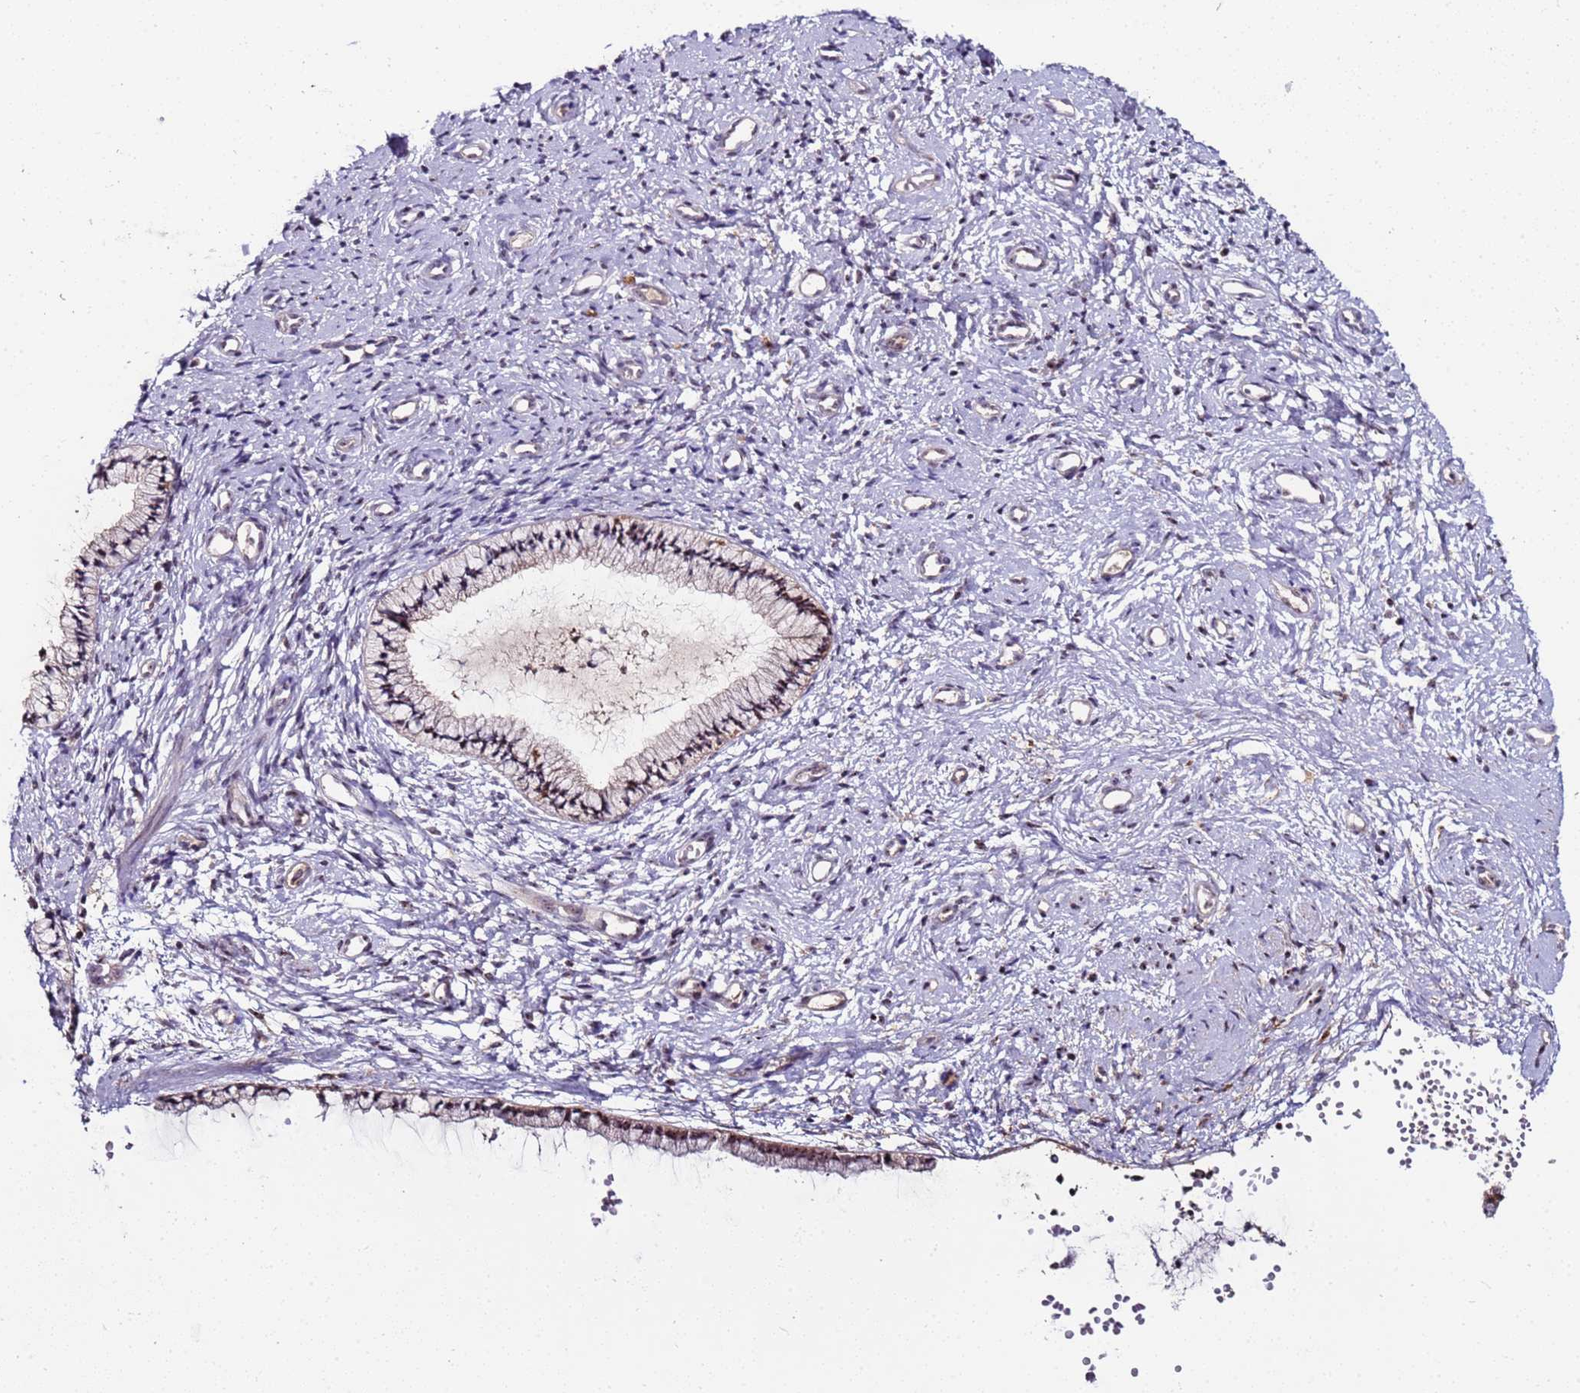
{"staining": {"intensity": "strong", "quantity": "25%-75%", "location": "cytoplasmic/membranous,nuclear"}, "tissue": "cervix", "cell_type": "Glandular cells", "image_type": "normal", "snomed": [{"axis": "morphology", "description": "Normal tissue, NOS"}, {"axis": "topography", "description": "Cervix"}], "caption": "Protein positivity by IHC displays strong cytoplasmic/membranous,nuclear expression in about 25%-75% of glandular cells in normal cervix.", "gene": "KRI1", "patient": {"sex": "female", "age": 57}}